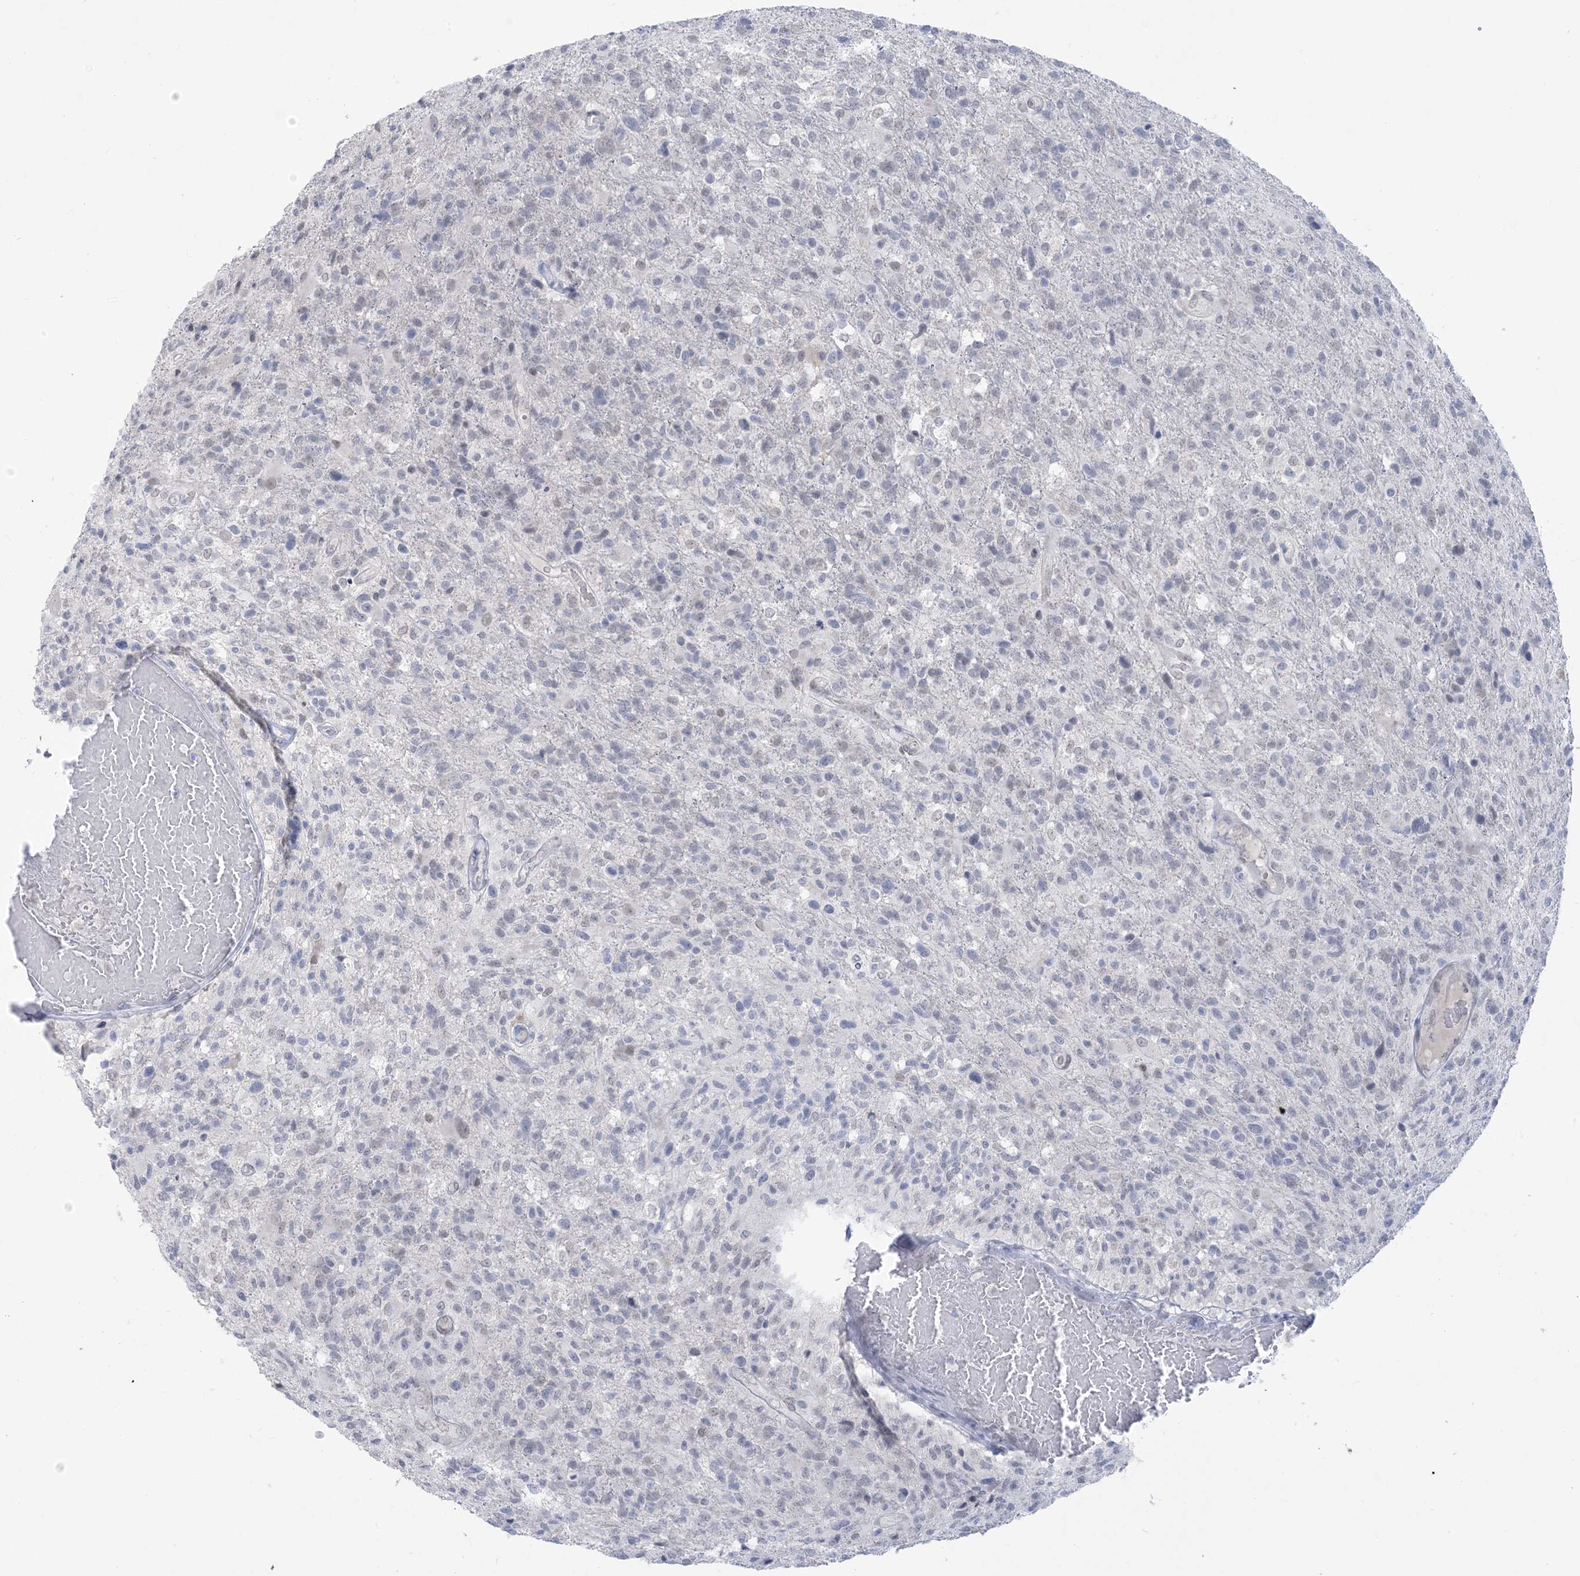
{"staining": {"intensity": "negative", "quantity": "none", "location": "none"}, "tissue": "glioma", "cell_type": "Tumor cells", "image_type": "cancer", "snomed": [{"axis": "morphology", "description": "Glioma, malignant, High grade"}, {"axis": "topography", "description": "Brain"}], "caption": "High-grade glioma (malignant) was stained to show a protein in brown. There is no significant staining in tumor cells.", "gene": "HOMEZ", "patient": {"sex": "male", "age": 72}}